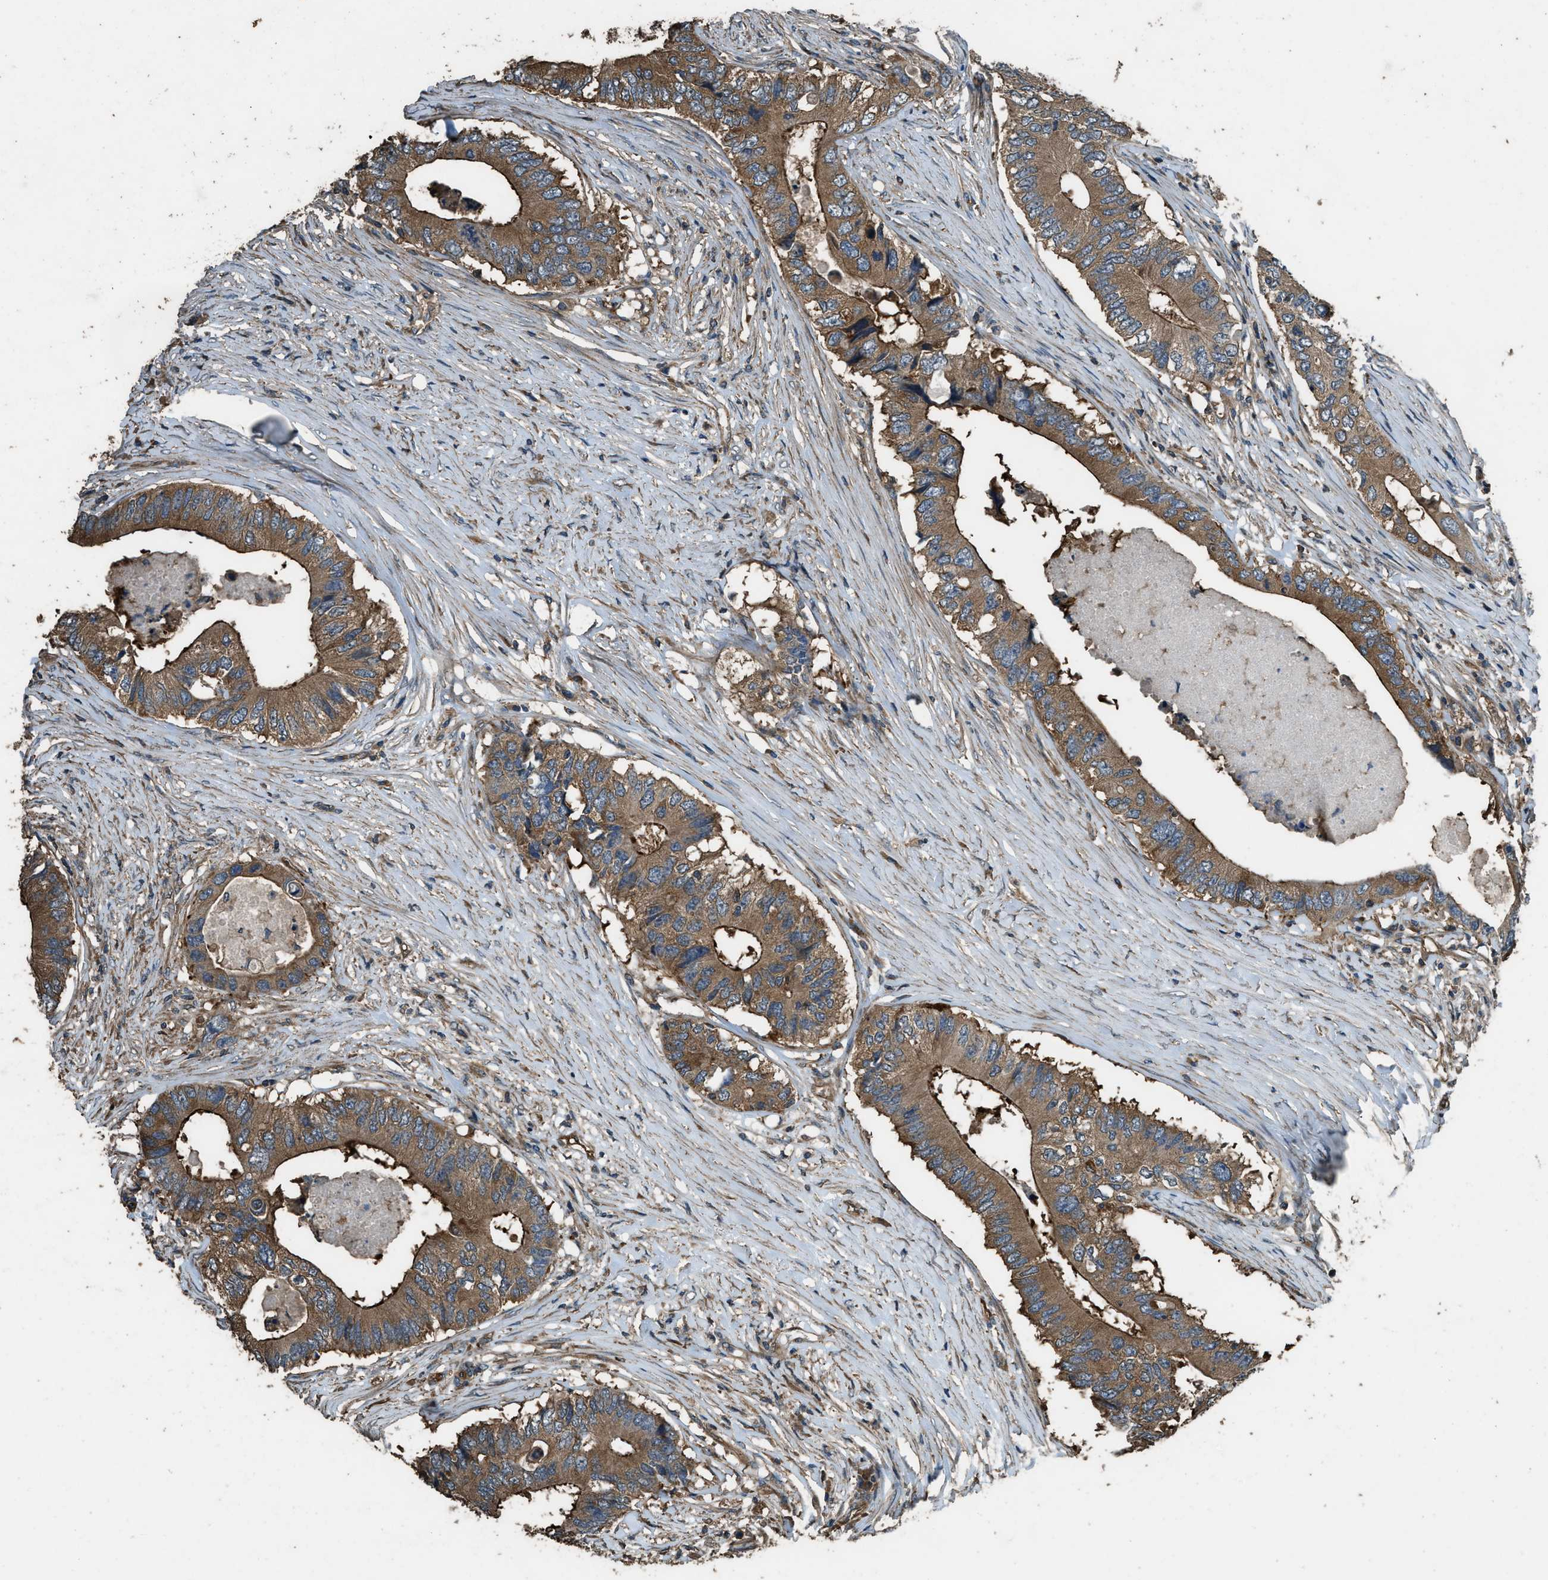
{"staining": {"intensity": "moderate", "quantity": ">75%", "location": "cytoplasmic/membranous"}, "tissue": "colorectal cancer", "cell_type": "Tumor cells", "image_type": "cancer", "snomed": [{"axis": "morphology", "description": "Adenocarcinoma, NOS"}, {"axis": "topography", "description": "Colon"}], "caption": "Colorectal adenocarcinoma was stained to show a protein in brown. There is medium levels of moderate cytoplasmic/membranous staining in approximately >75% of tumor cells.", "gene": "MARS1", "patient": {"sex": "male", "age": 71}}